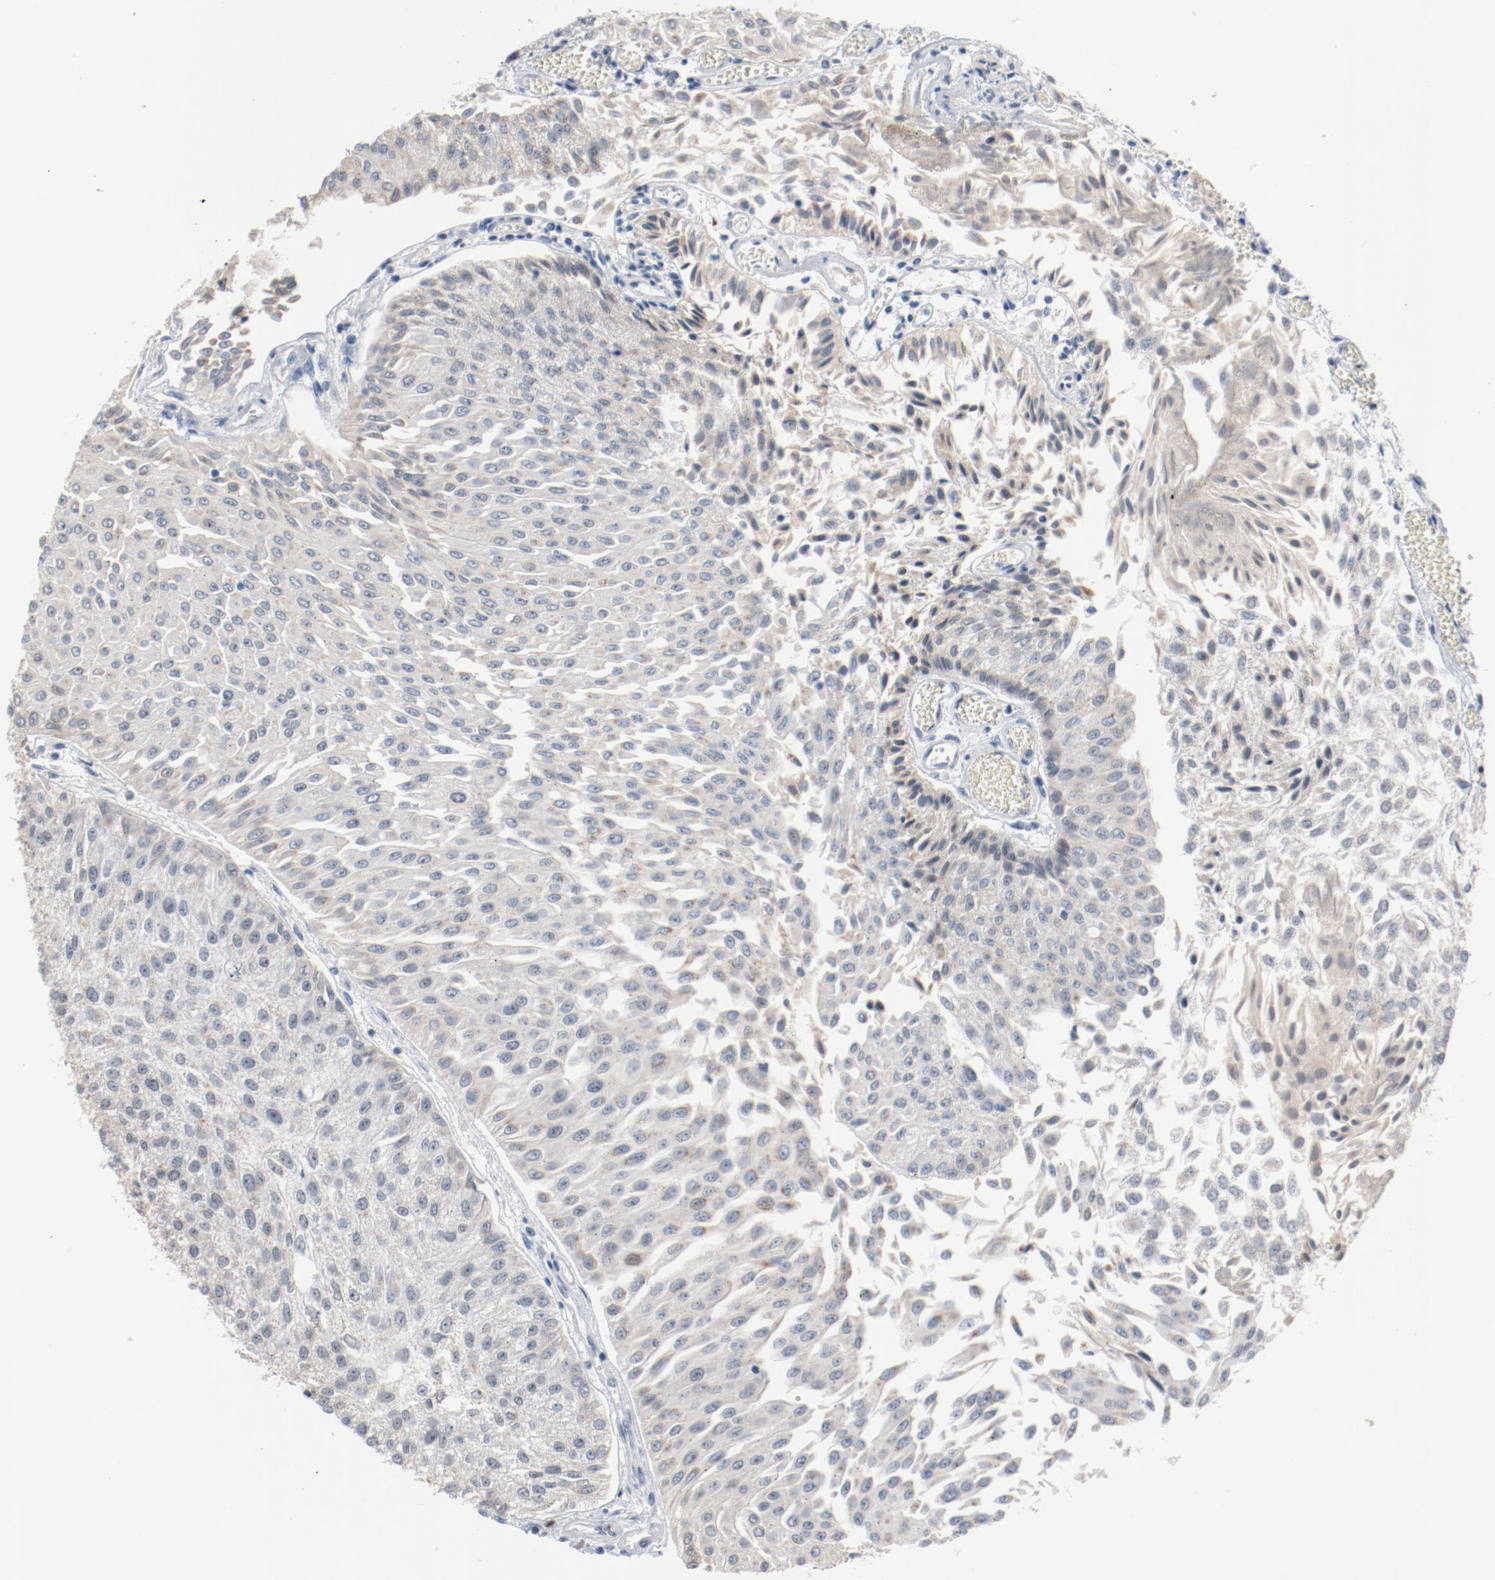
{"staining": {"intensity": "negative", "quantity": "none", "location": "none"}, "tissue": "urothelial cancer", "cell_type": "Tumor cells", "image_type": "cancer", "snomed": [{"axis": "morphology", "description": "Urothelial carcinoma, Low grade"}, {"axis": "topography", "description": "Urinary bladder"}], "caption": "This micrograph is of urothelial carcinoma (low-grade) stained with IHC to label a protein in brown with the nuclei are counter-stained blue. There is no expression in tumor cells.", "gene": "FOXP1", "patient": {"sex": "male", "age": 86}}